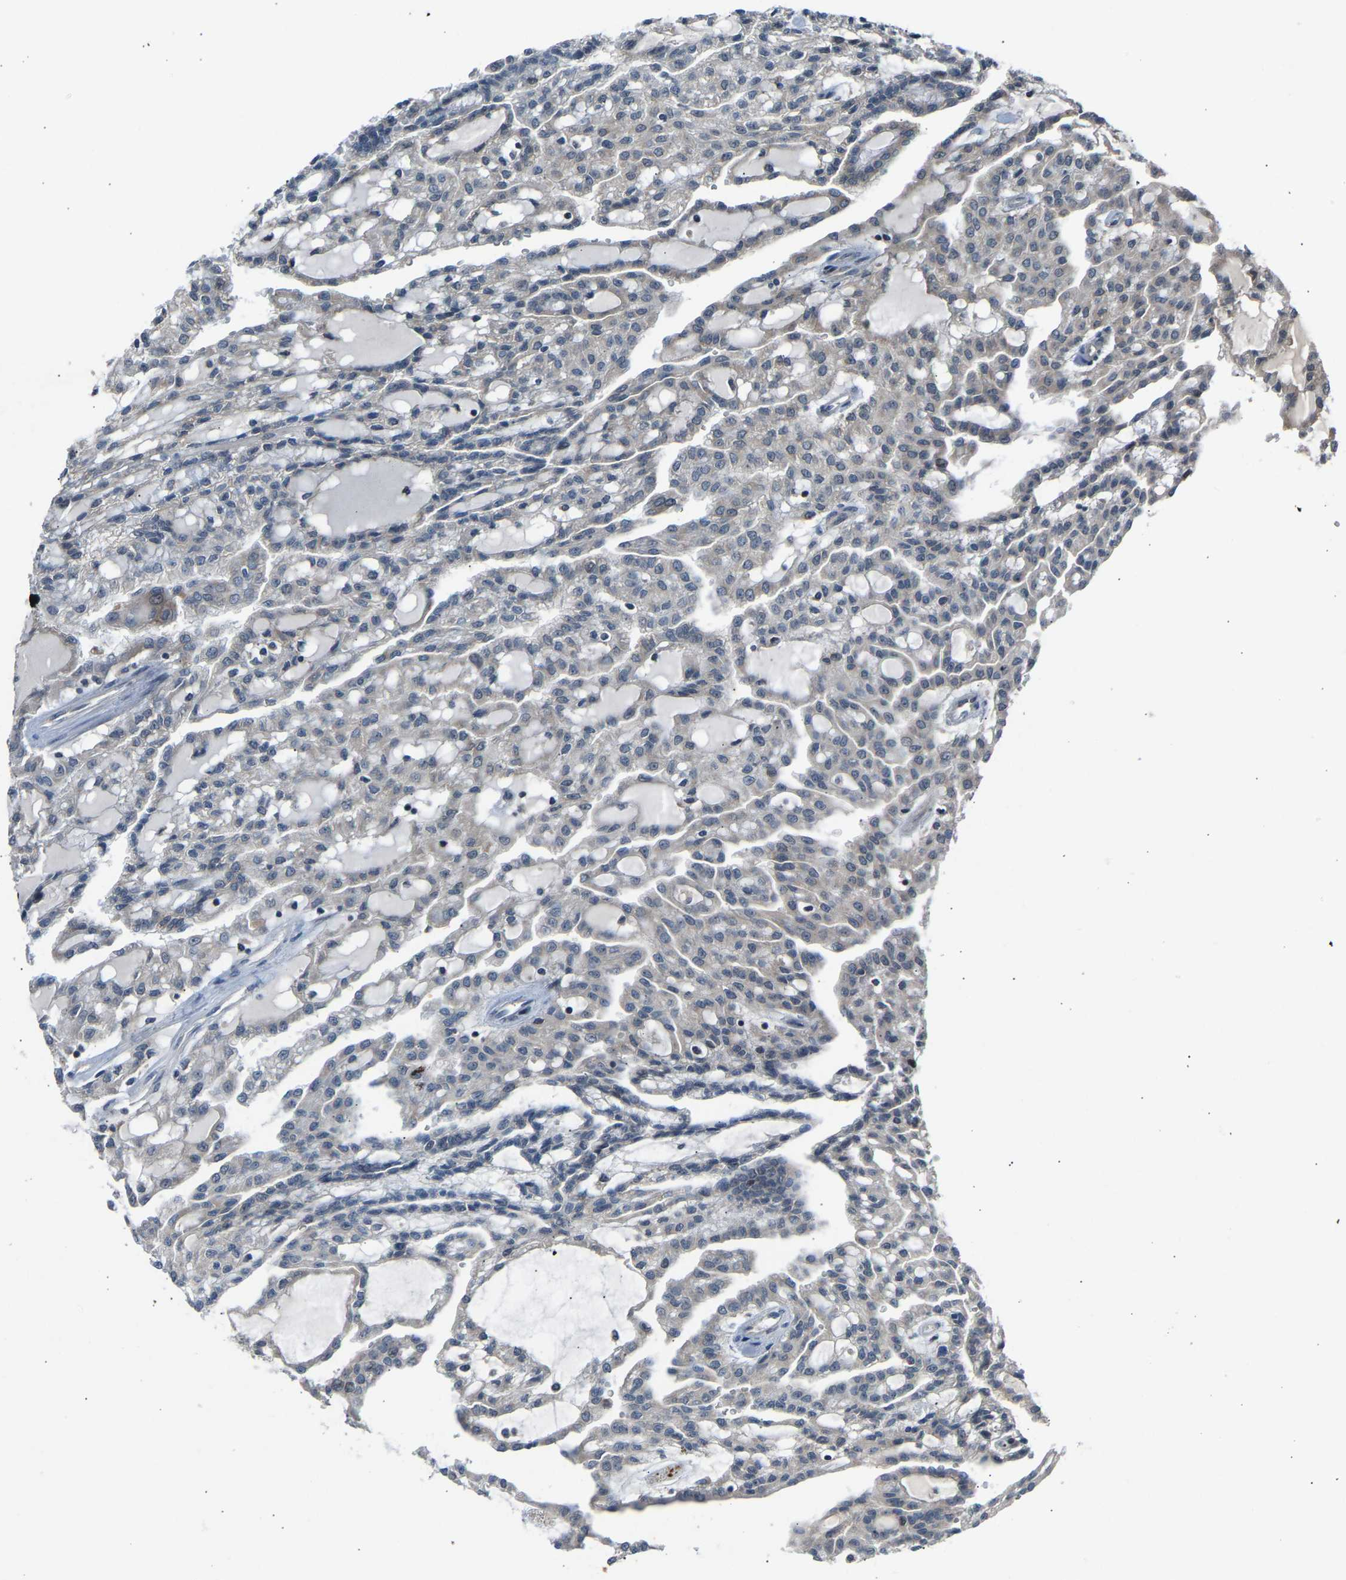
{"staining": {"intensity": "negative", "quantity": "none", "location": "none"}, "tissue": "renal cancer", "cell_type": "Tumor cells", "image_type": "cancer", "snomed": [{"axis": "morphology", "description": "Adenocarcinoma, NOS"}, {"axis": "topography", "description": "Kidney"}], "caption": "Tumor cells are negative for brown protein staining in adenocarcinoma (renal). The staining was performed using DAB (3,3'-diaminobenzidine) to visualize the protein expression in brown, while the nuclei were stained in blue with hematoxylin (Magnification: 20x).", "gene": "SLIRP", "patient": {"sex": "male", "age": 63}}